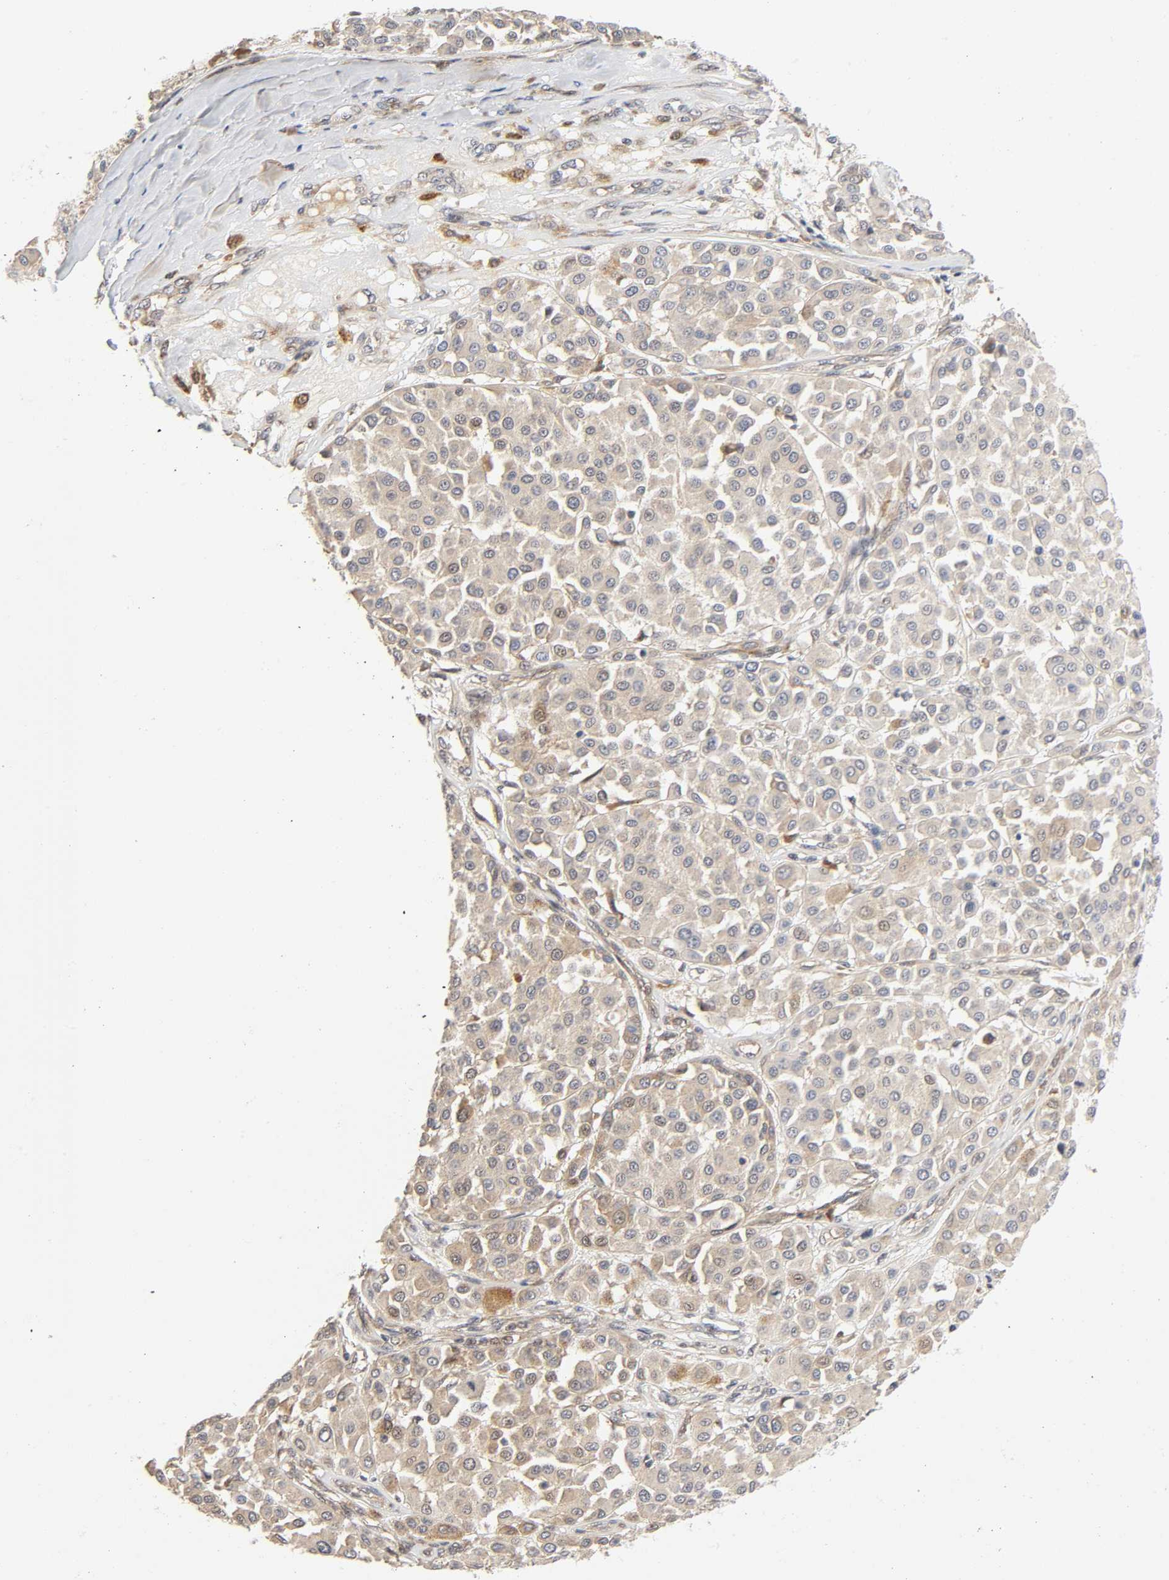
{"staining": {"intensity": "weak", "quantity": ">75%", "location": "cytoplasmic/membranous,nuclear"}, "tissue": "melanoma", "cell_type": "Tumor cells", "image_type": "cancer", "snomed": [{"axis": "morphology", "description": "Malignant melanoma, Metastatic site"}, {"axis": "topography", "description": "Soft tissue"}], "caption": "There is low levels of weak cytoplasmic/membranous and nuclear positivity in tumor cells of melanoma, as demonstrated by immunohistochemical staining (brown color).", "gene": "CASP9", "patient": {"sex": "male", "age": 41}}